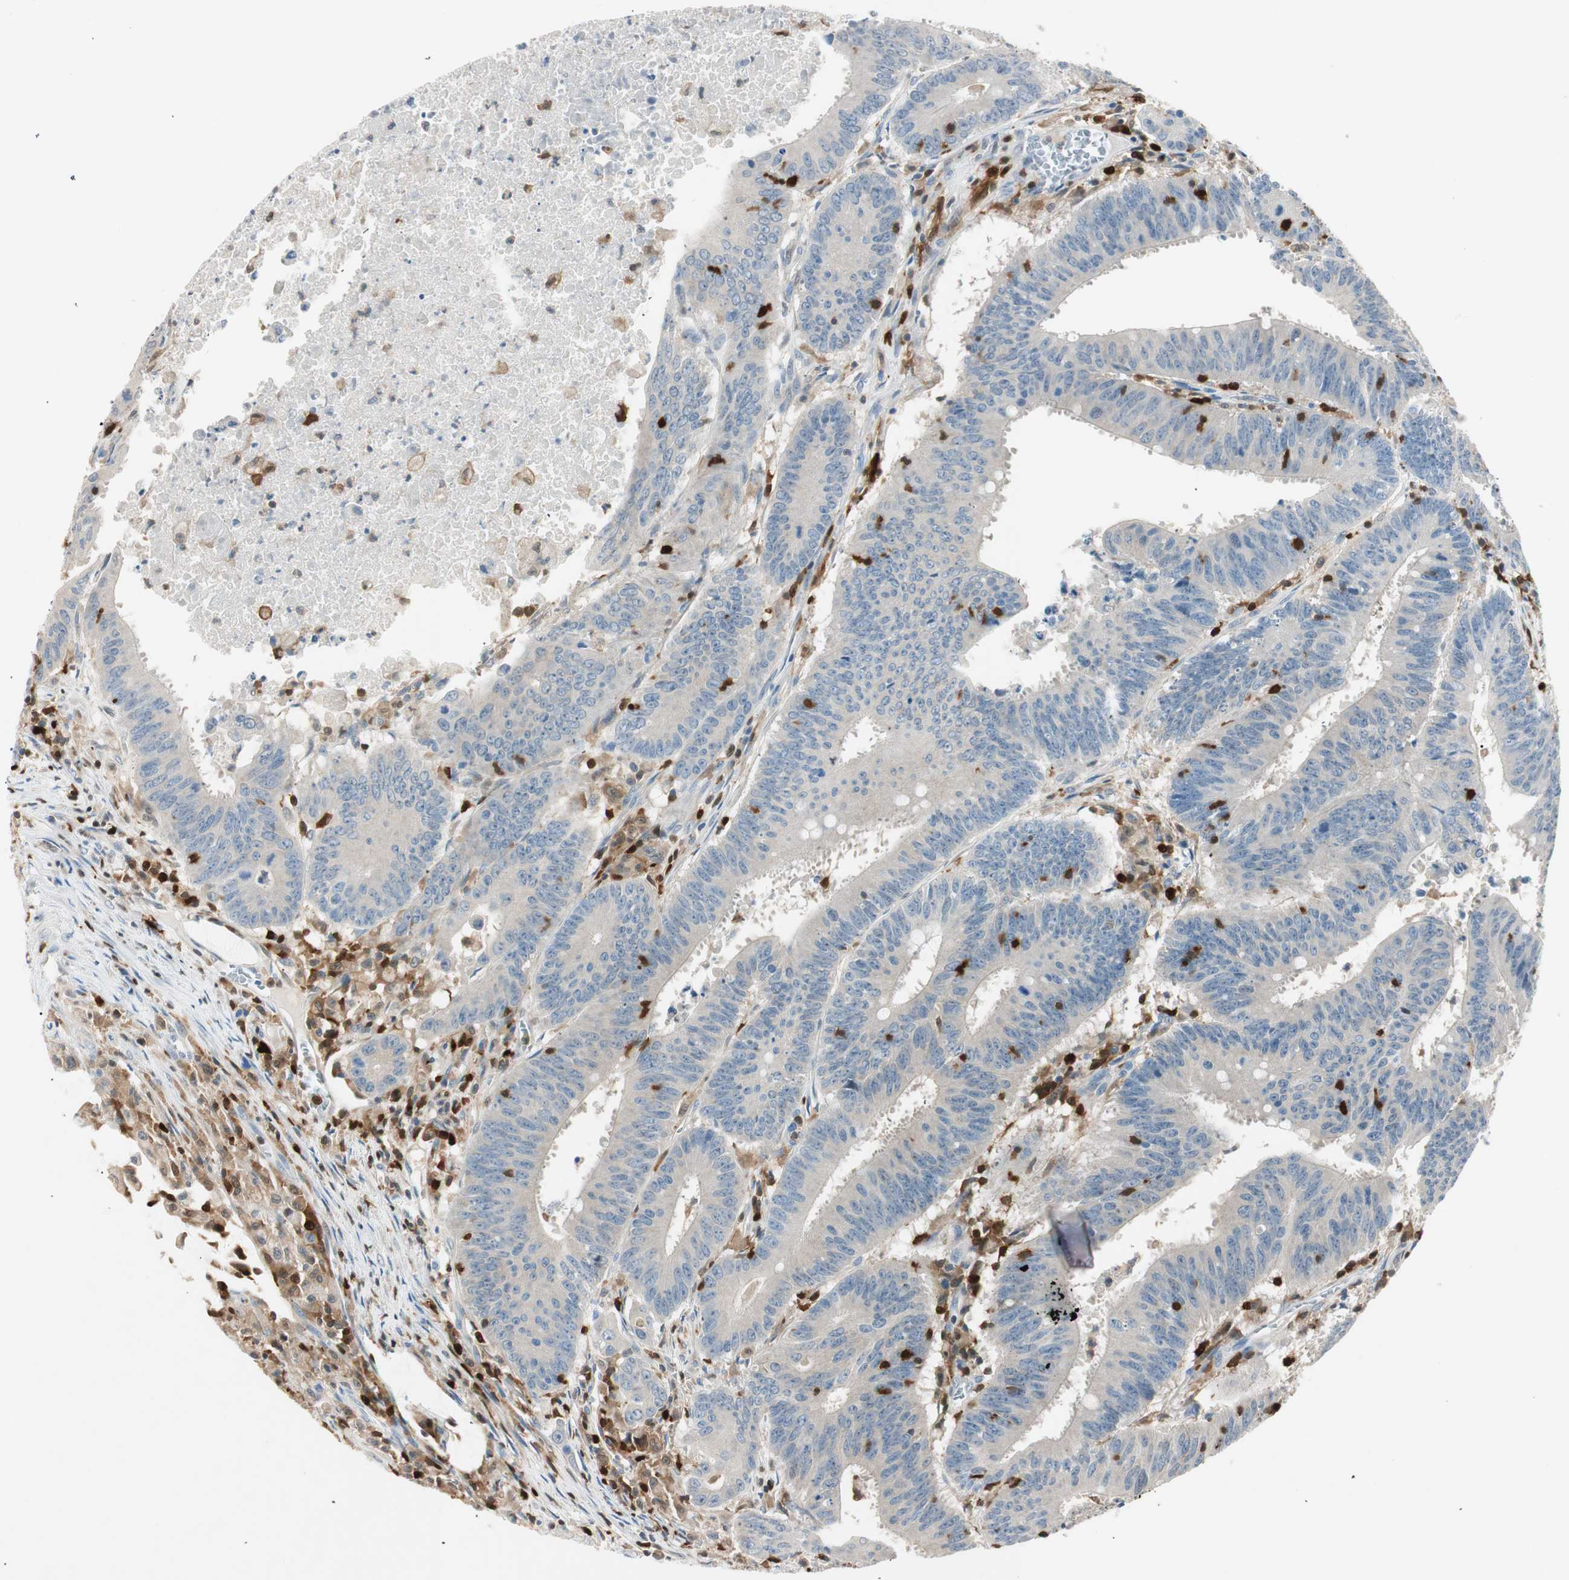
{"staining": {"intensity": "negative", "quantity": "none", "location": "none"}, "tissue": "colorectal cancer", "cell_type": "Tumor cells", "image_type": "cancer", "snomed": [{"axis": "morphology", "description": "Adenocarcinoma, NOS"}, {"axis": "topography", "description": "Colon"}], "caption": "Tumor cells are negative for protein expression in human colorectal cancer.", "gene": "COTL1", "patient": {"sex": "male", "age": 45}}